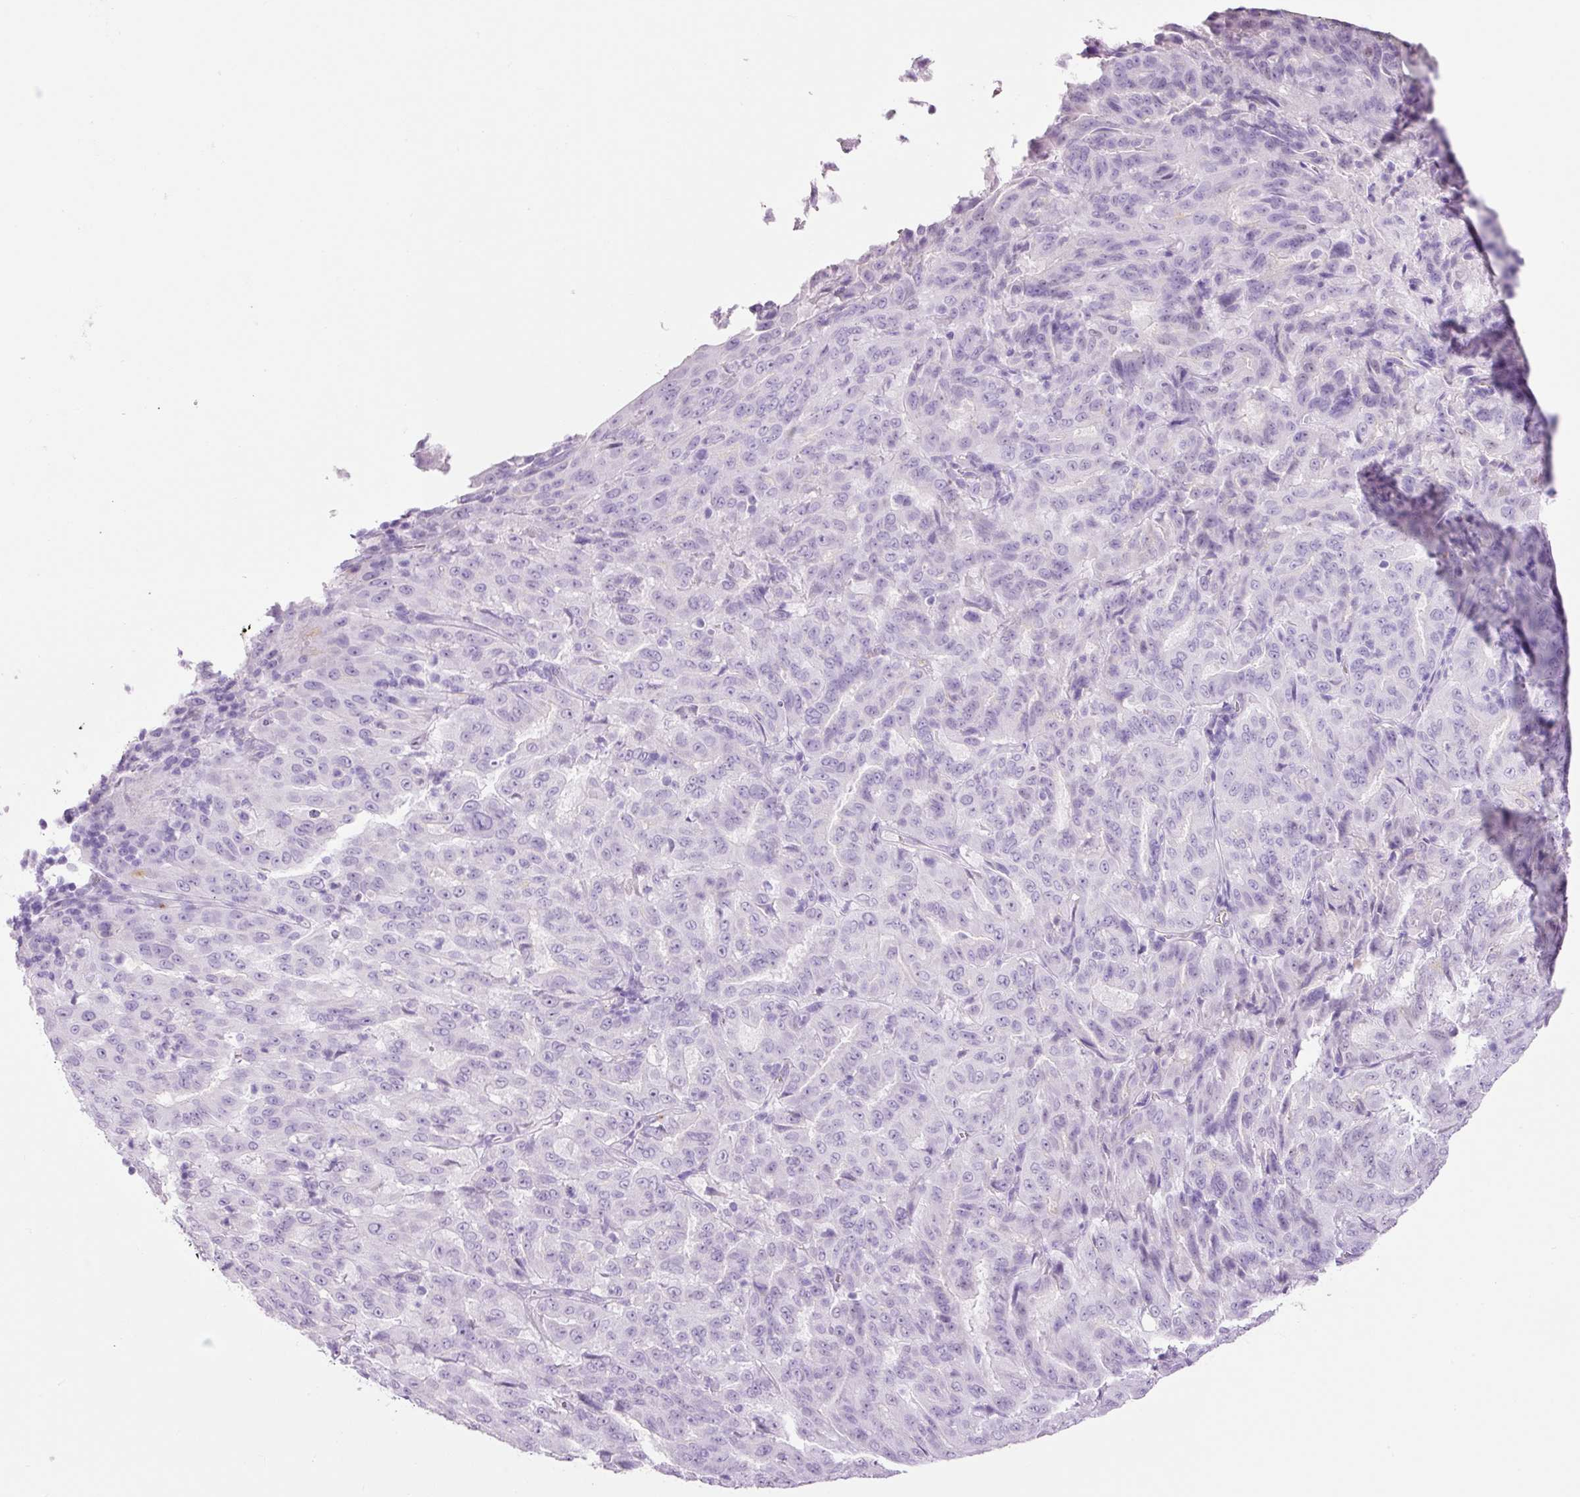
{"staining": {"intensity": "negative", "quantity": "none", "location": "none"}, "tissue": "pancreatic cancer", "cell_type": "Tumor cells", "image_type": "cancer", "snomed": [{"axis": "morphology", "description": "Adenocarcinoma, NOS"}, {"axis": "topography", "description": "Pancreas"}], "caption": "This is a micrograph of immunohistochemistry staining of pancreatic cancer (adenocarcinoma), which shows no positivity in tumor cells.", "gene": "ADSS1", "patient": {"sex": "male", "age": 63}}